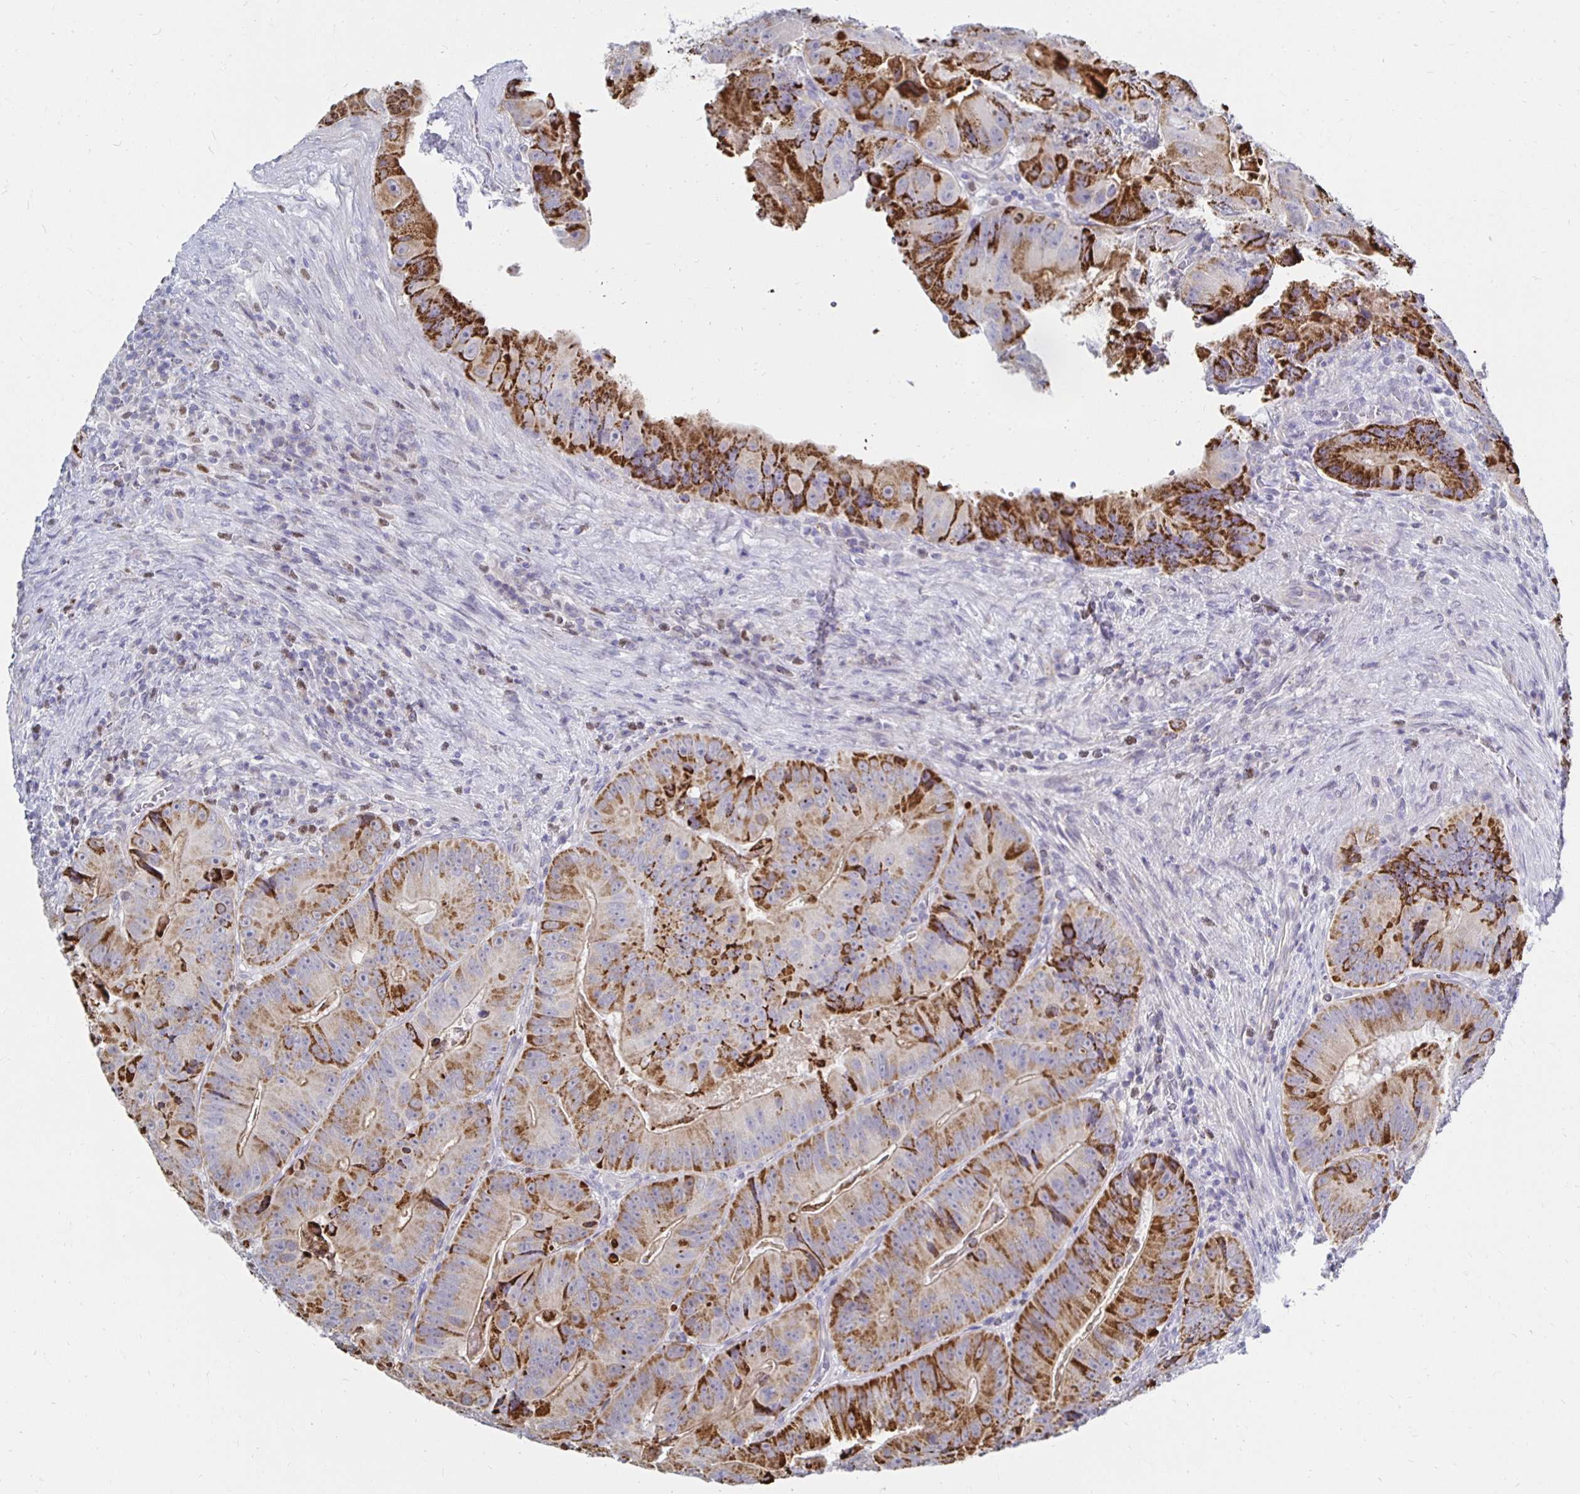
{"staining": {"intensity": "strong", "quantity": "25%-75%", "location": "cytoplasmic/membranous"}, "tissue": "colorectal cancer", "cell_type": "Tumor cells", "image_type": "cancer", "snomed": [{"axis": "morphology", "description": "Adenocarcinoma, NOS"}, {"axis": "topography", "description": "Colon"}], "caption": "Strong cytoplasmic/membranous protein positivity is appreciated in approximately 25%-75% of tumor cells in colorectal cancer. (Brightfield microscopy of DAB IHC at high magnification).", "gene": "NOCT", "patient": {"sex": "female", "age": 86}}